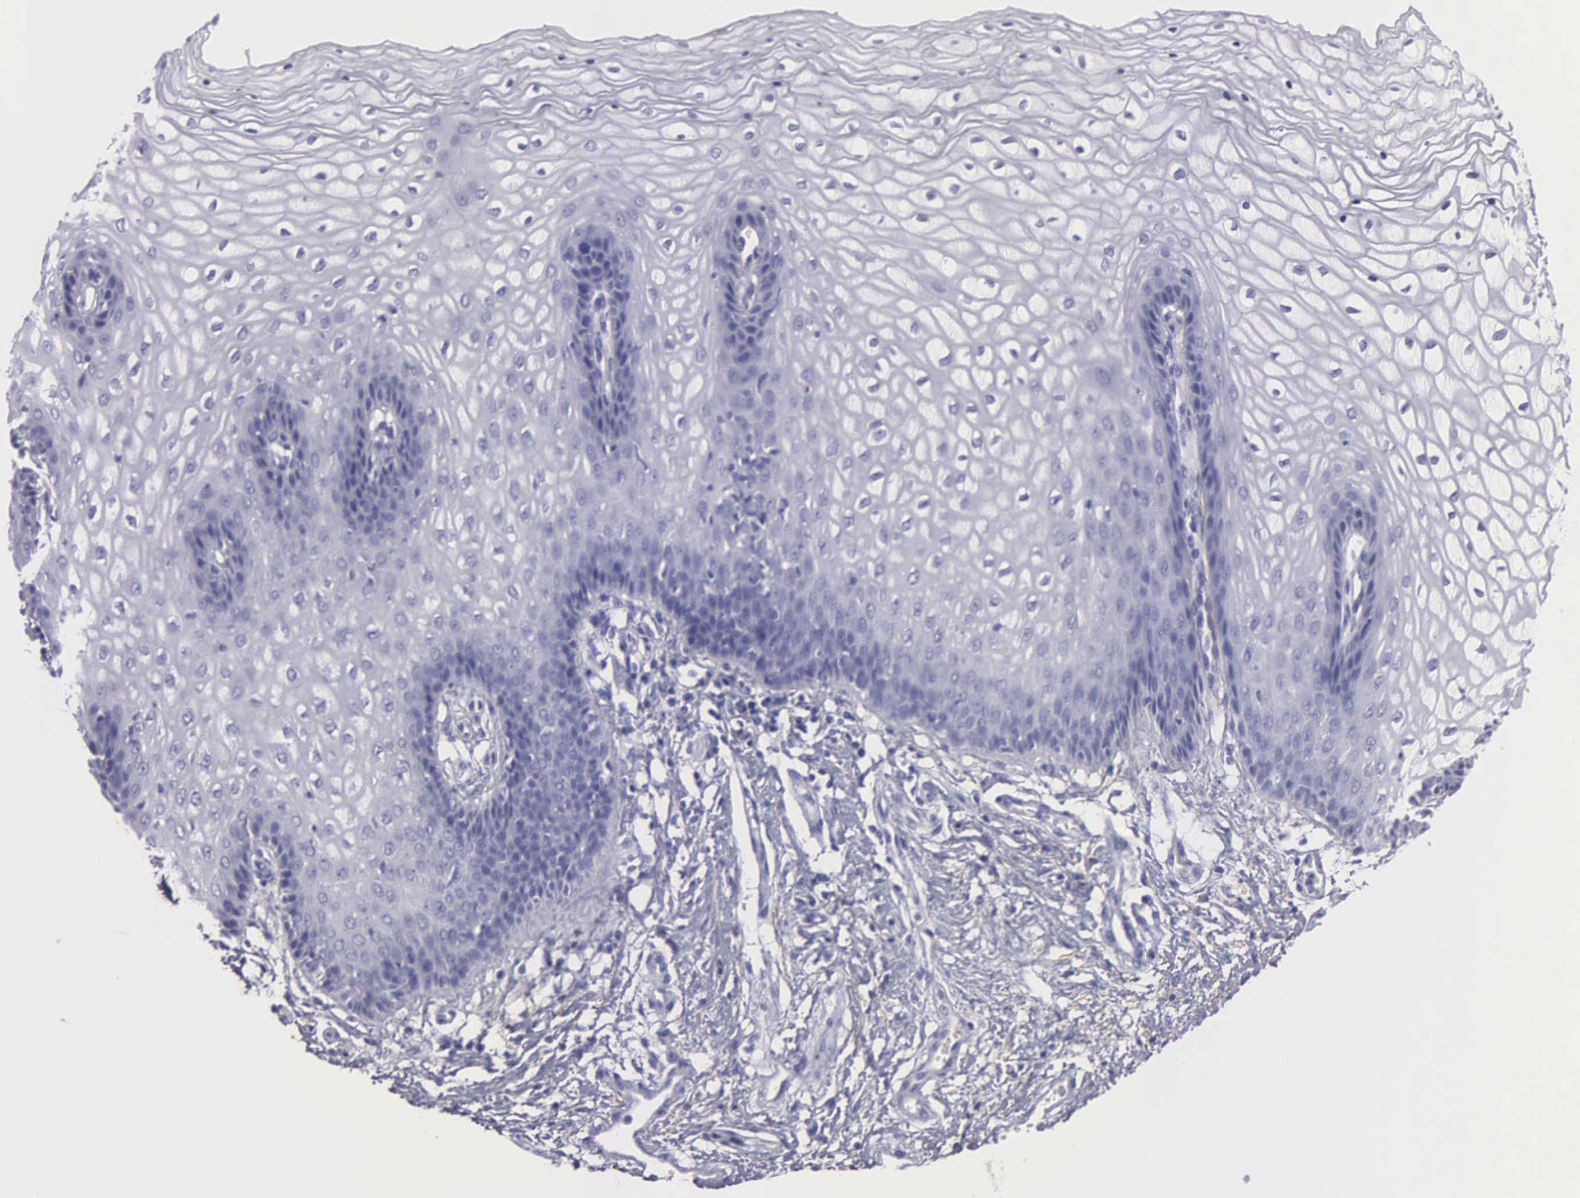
{"staining": {"intensity": "negative", "quantity": "none", "location": "none"}, "tissue": "vagina", "cell_type": "Squamous epithelial cells", "image_type": "normal", "snomed": [{"axis": "morphology", "description": "Normal tissue, NOS"}, {"axis": "topography", "description": "Vagina"}], "caption": "Micrograph shows no significant protein positivity in squamous epithelial cells of benign vagina. (DAB immunohistochemistry (IHC) visualized using brightfield microscopy, high magnification).", "gene": "FBLN5", "patient": {"sex": "female", "age": 34}}